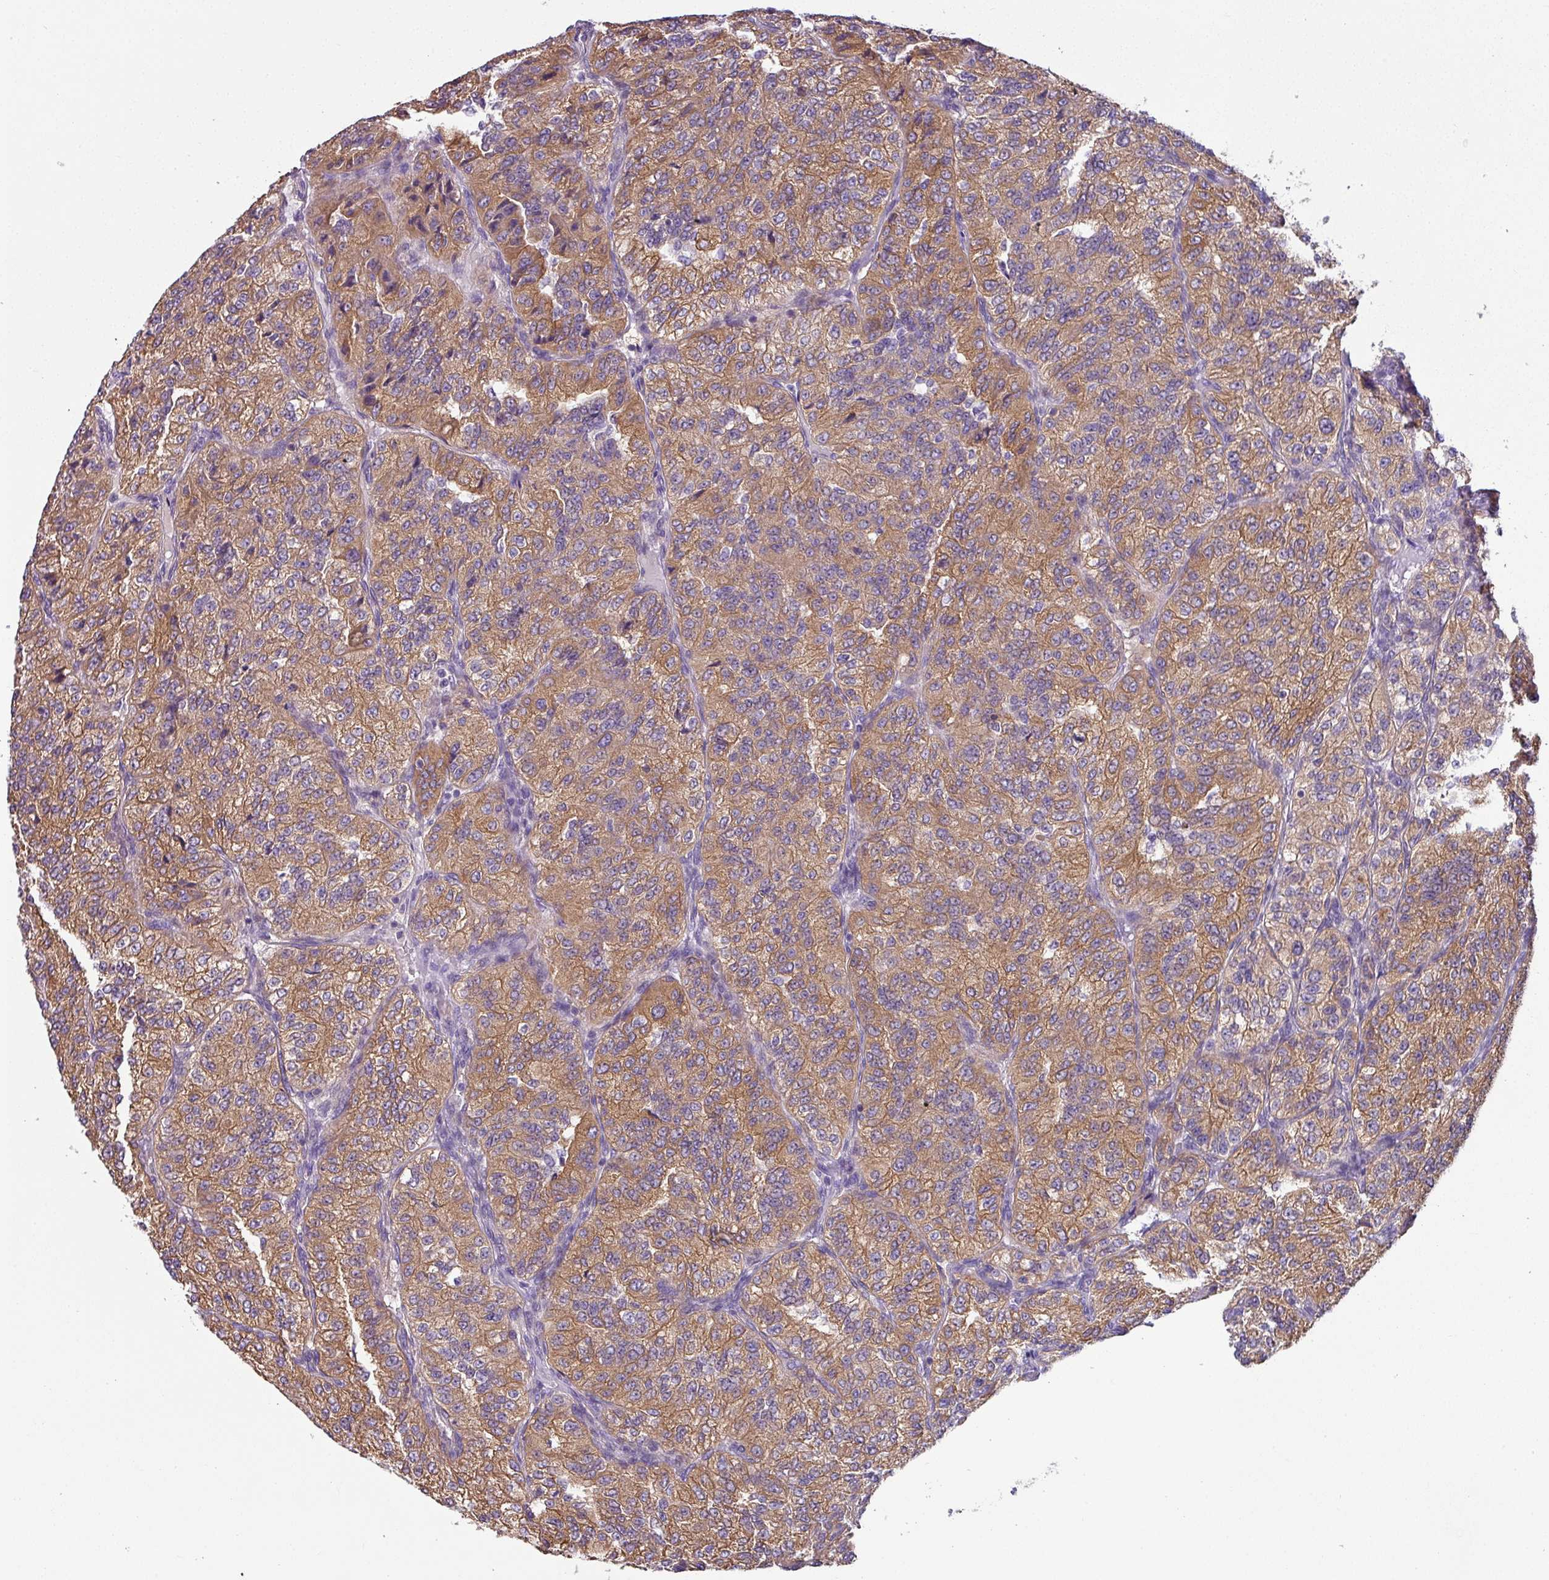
{"staining": {"intensity": "moderate", "quantity": ">75%", "location": "cytoplasmic/membranous"}, "tissue": "renal cancer", "cell_type": "Tumor cells", "image_type": "cancer", "snomed": [{"axis": "morphology", "description": "Adenocarcinoma, NOS"}, {"axis": "topography", "description": "Kidney"}], "caption": "High-magnification brightfield microscopy of renal cancer (adenocarcinoma) stained with DAB (brown) and counterstained with hematoxylin (blue). tumor cells exhibit moderate cytoplasmic/membranous expression is present in approximately>75% of cells.", "gene": "PALS2", "patient": {"sex": "female", "age": 63}}